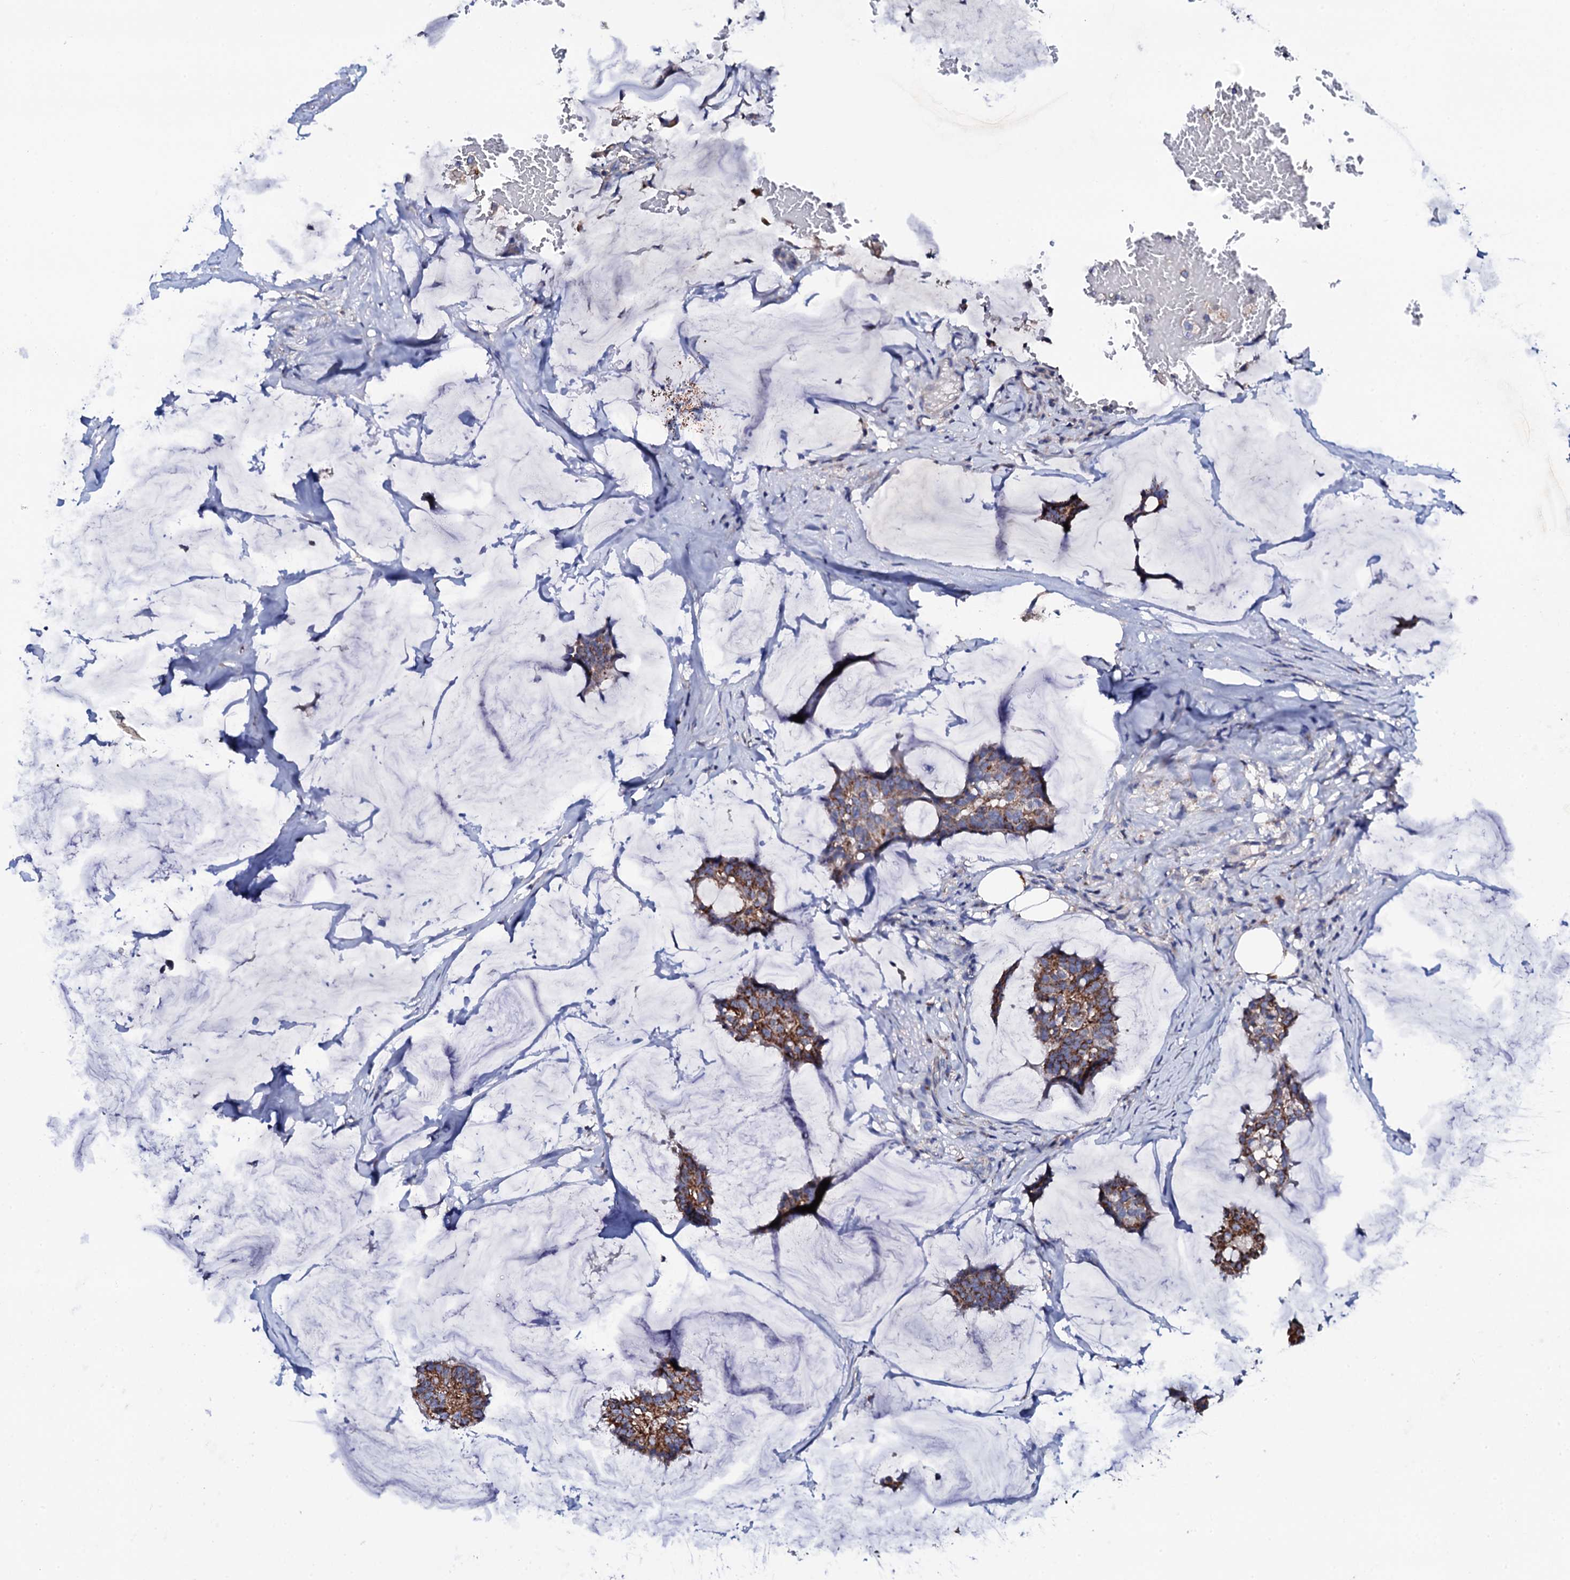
{"staining": {"intensity": "moderate", "quantity": ">75%", "location": "cytoplasmic/membranous"}, "tissue": "breast cancer", "cell_type": "Tumor cells", "image_type": "cancer", "snomed": [{"axis": "morphology", "description": "Duct carcinoma"}, {"axis": "topography", "description": "Breast"}], "caption": "Breast cancer tissue exhibits moderate cytoplasmic/membranous staining in about >75% of tumor cells, visualized by immunohistochemistry.", "gene": "TCAF2", "patient": {"sex": "female", "age": 93}}